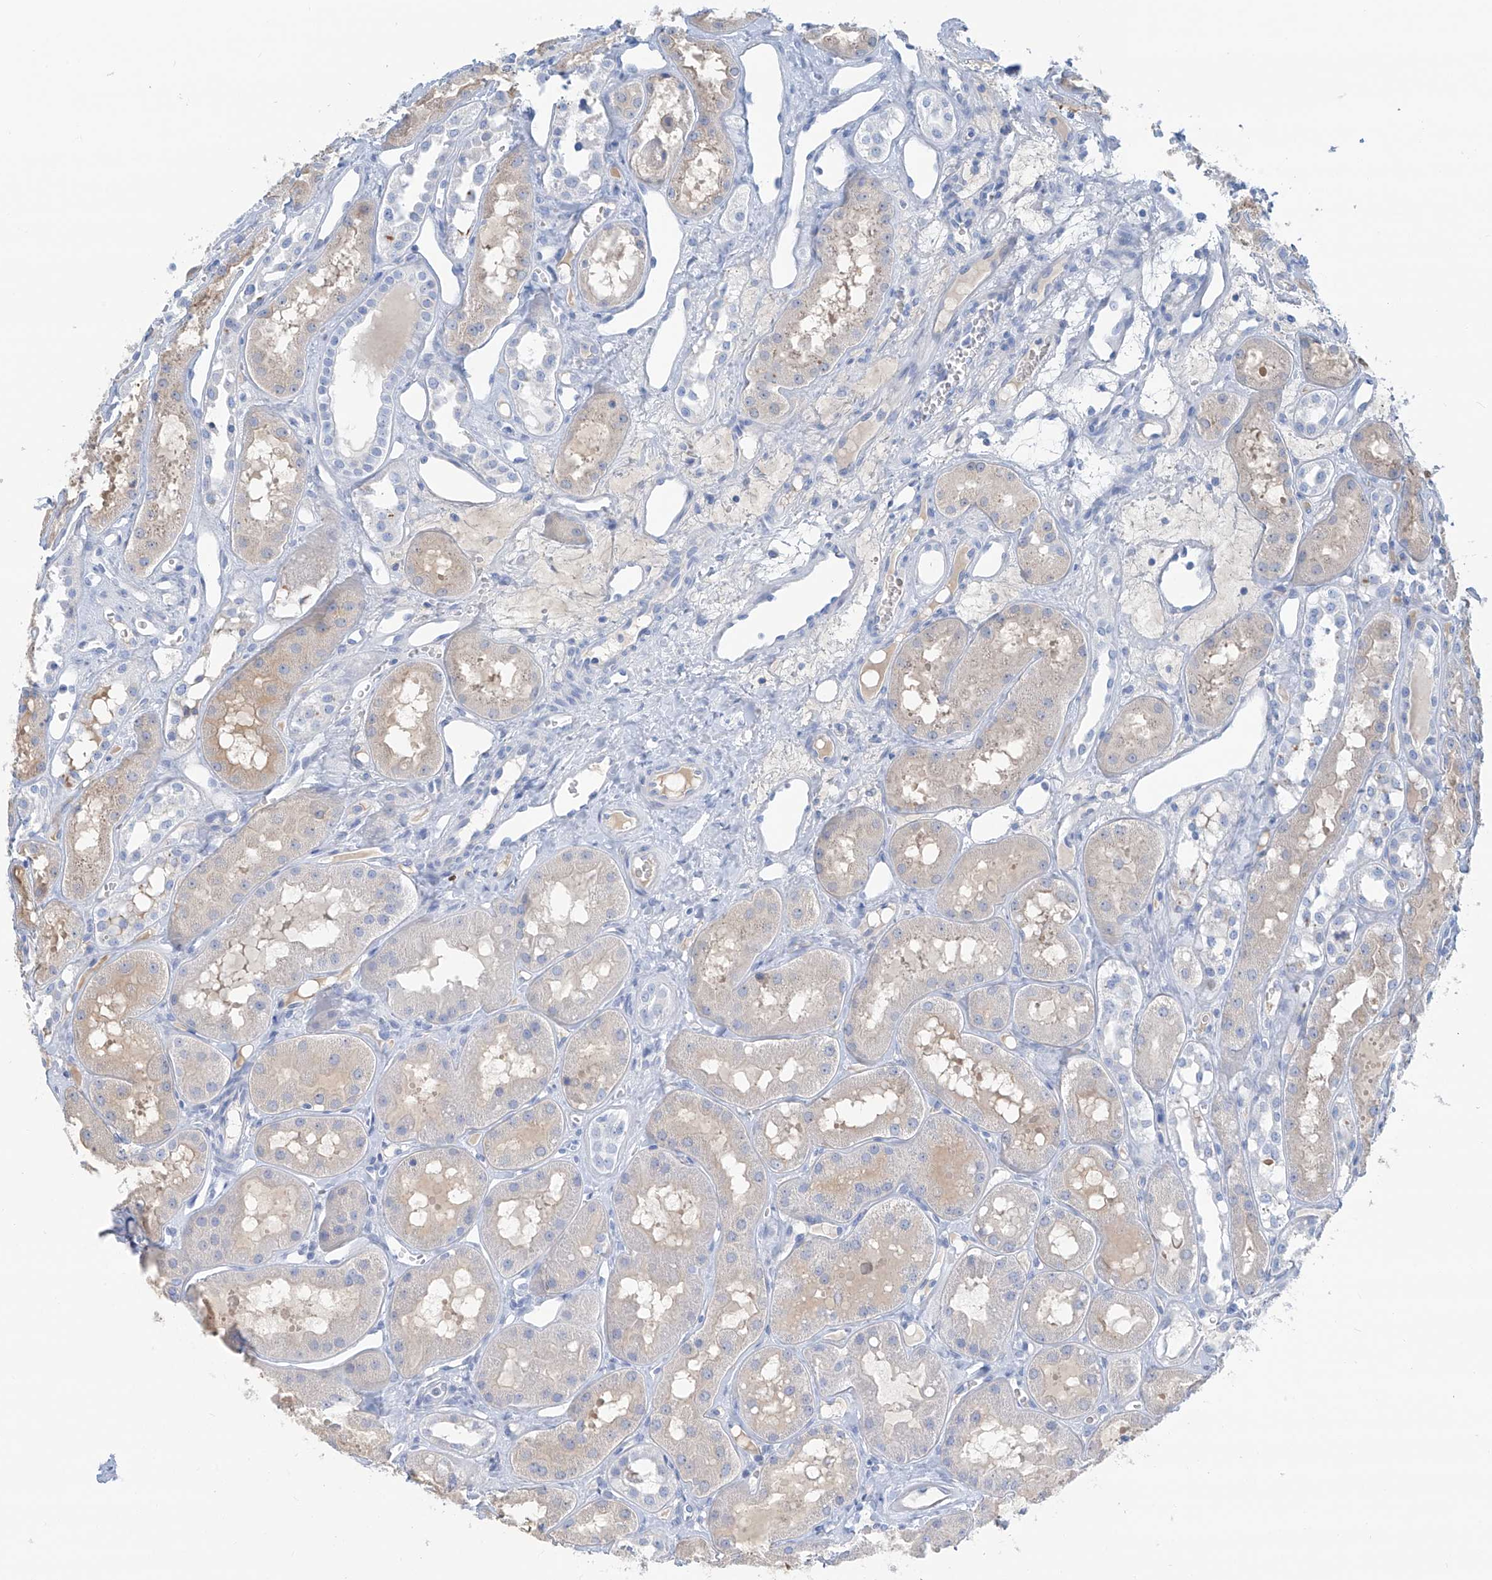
{"staining": {"intensity": "negative", "quantity": "none", "location": "none"}, "tissue": "kidney", "cell_type": "Cells in glomeruli", "image_type": "normal", "snomed": [{"axis": "morphology", "description": "Normal tissue, NOS"}, {"axis": "topography", "description": "Kidney"}], "caption": "The photomicrograph demonstrates no significant staining in cells in glomeruli of kidney.", "gene": "SGO2", "patient": {"sex": "male", "age": 16}}